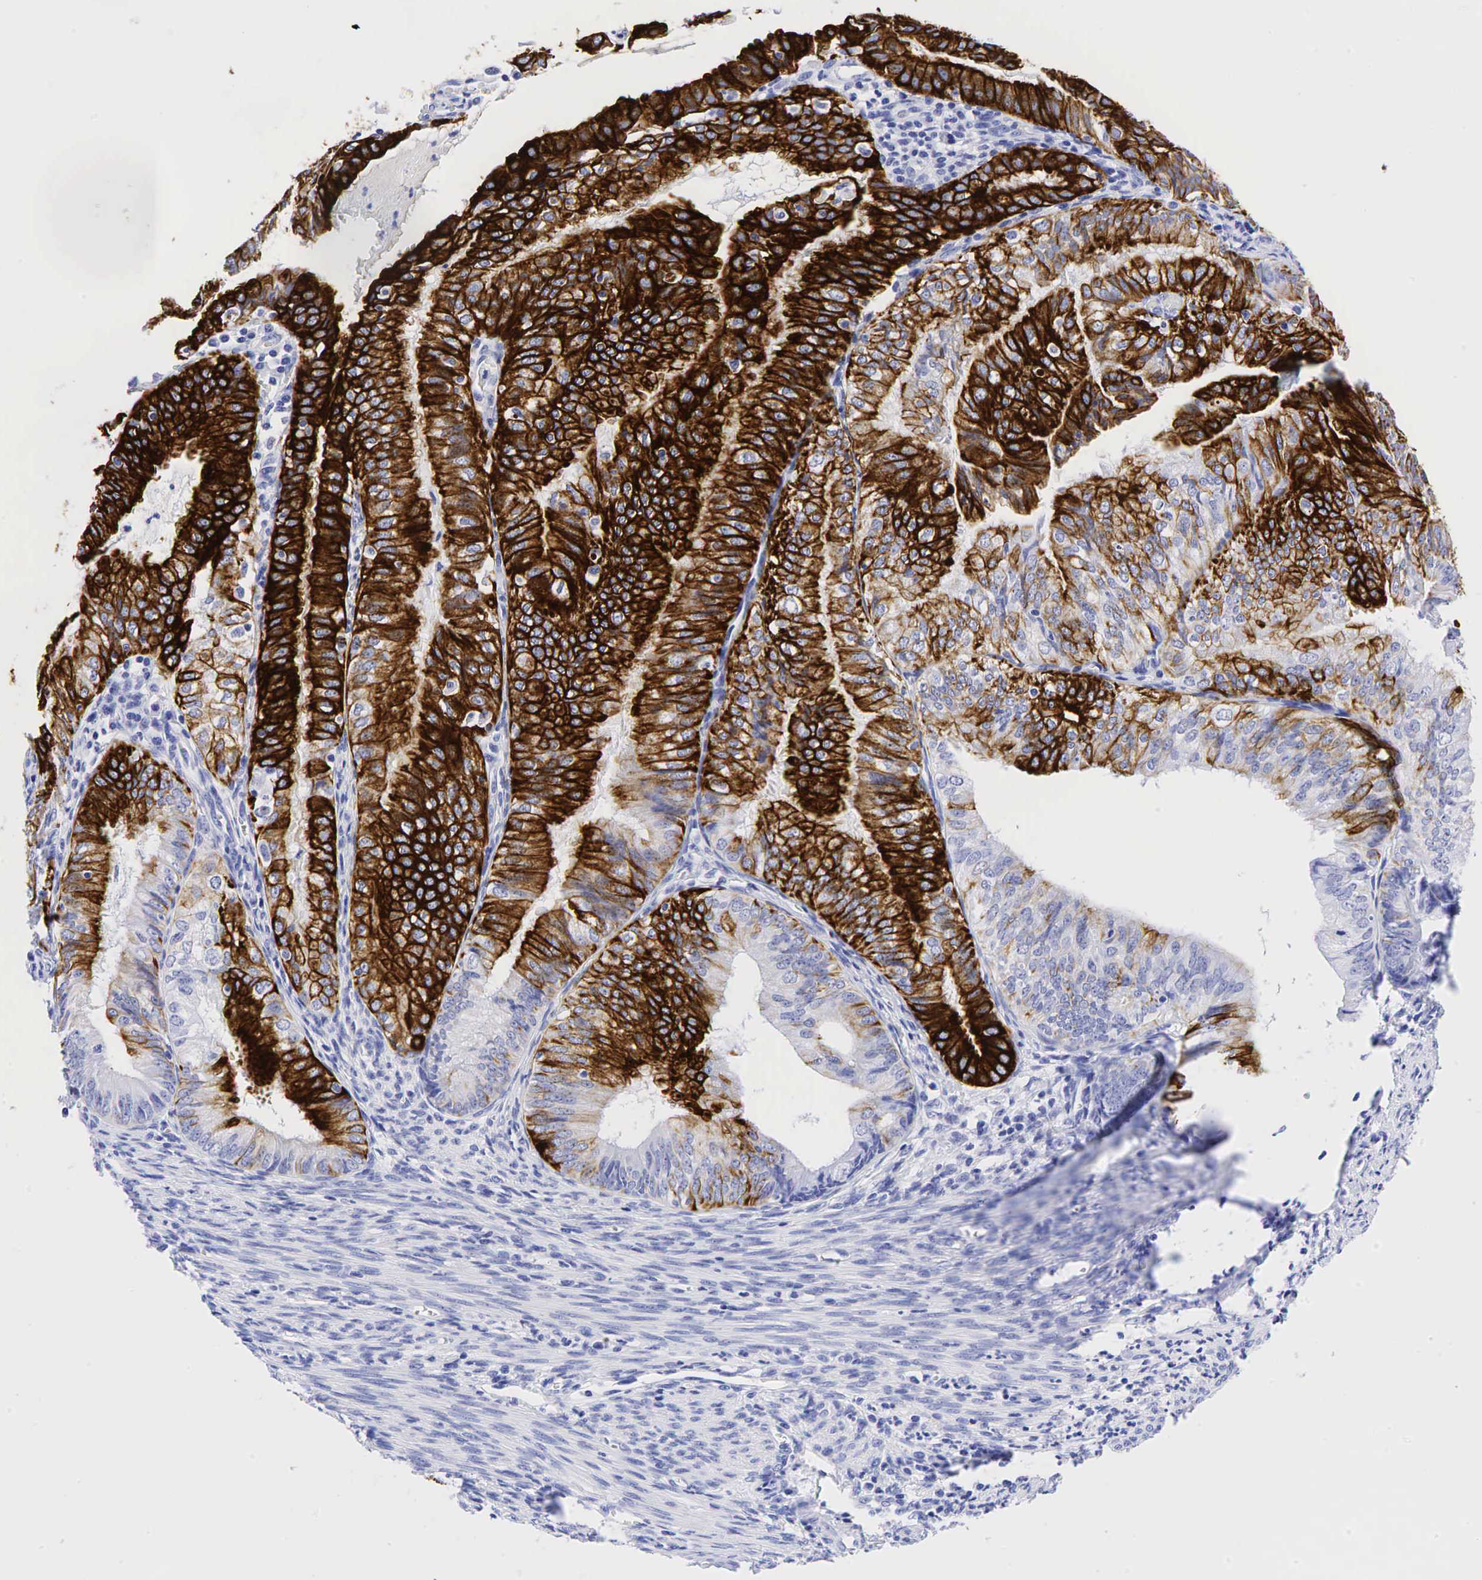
{"staining": {"intensity": "strong", "quantity": ">75%", "location": "cytoplasmic/membranous"}, "tissue": "endometrial cancer", "cell_type": "Tumor cells", "image_type": "cancer", "snomed": [{"axis": "morphology", "description": "Adenocarcinoma, NOS"}, {"axis": "topography", "description": "Endometrium"}], "caption": "The micrograph shows immunohistochemical staining of endometrial cancer. There is strong cytoplasmic/membranous expression is identified in approximately >75% of tumor cells.", "gene": "KRT7", "patient": {"sex": "female", "age": 66}}